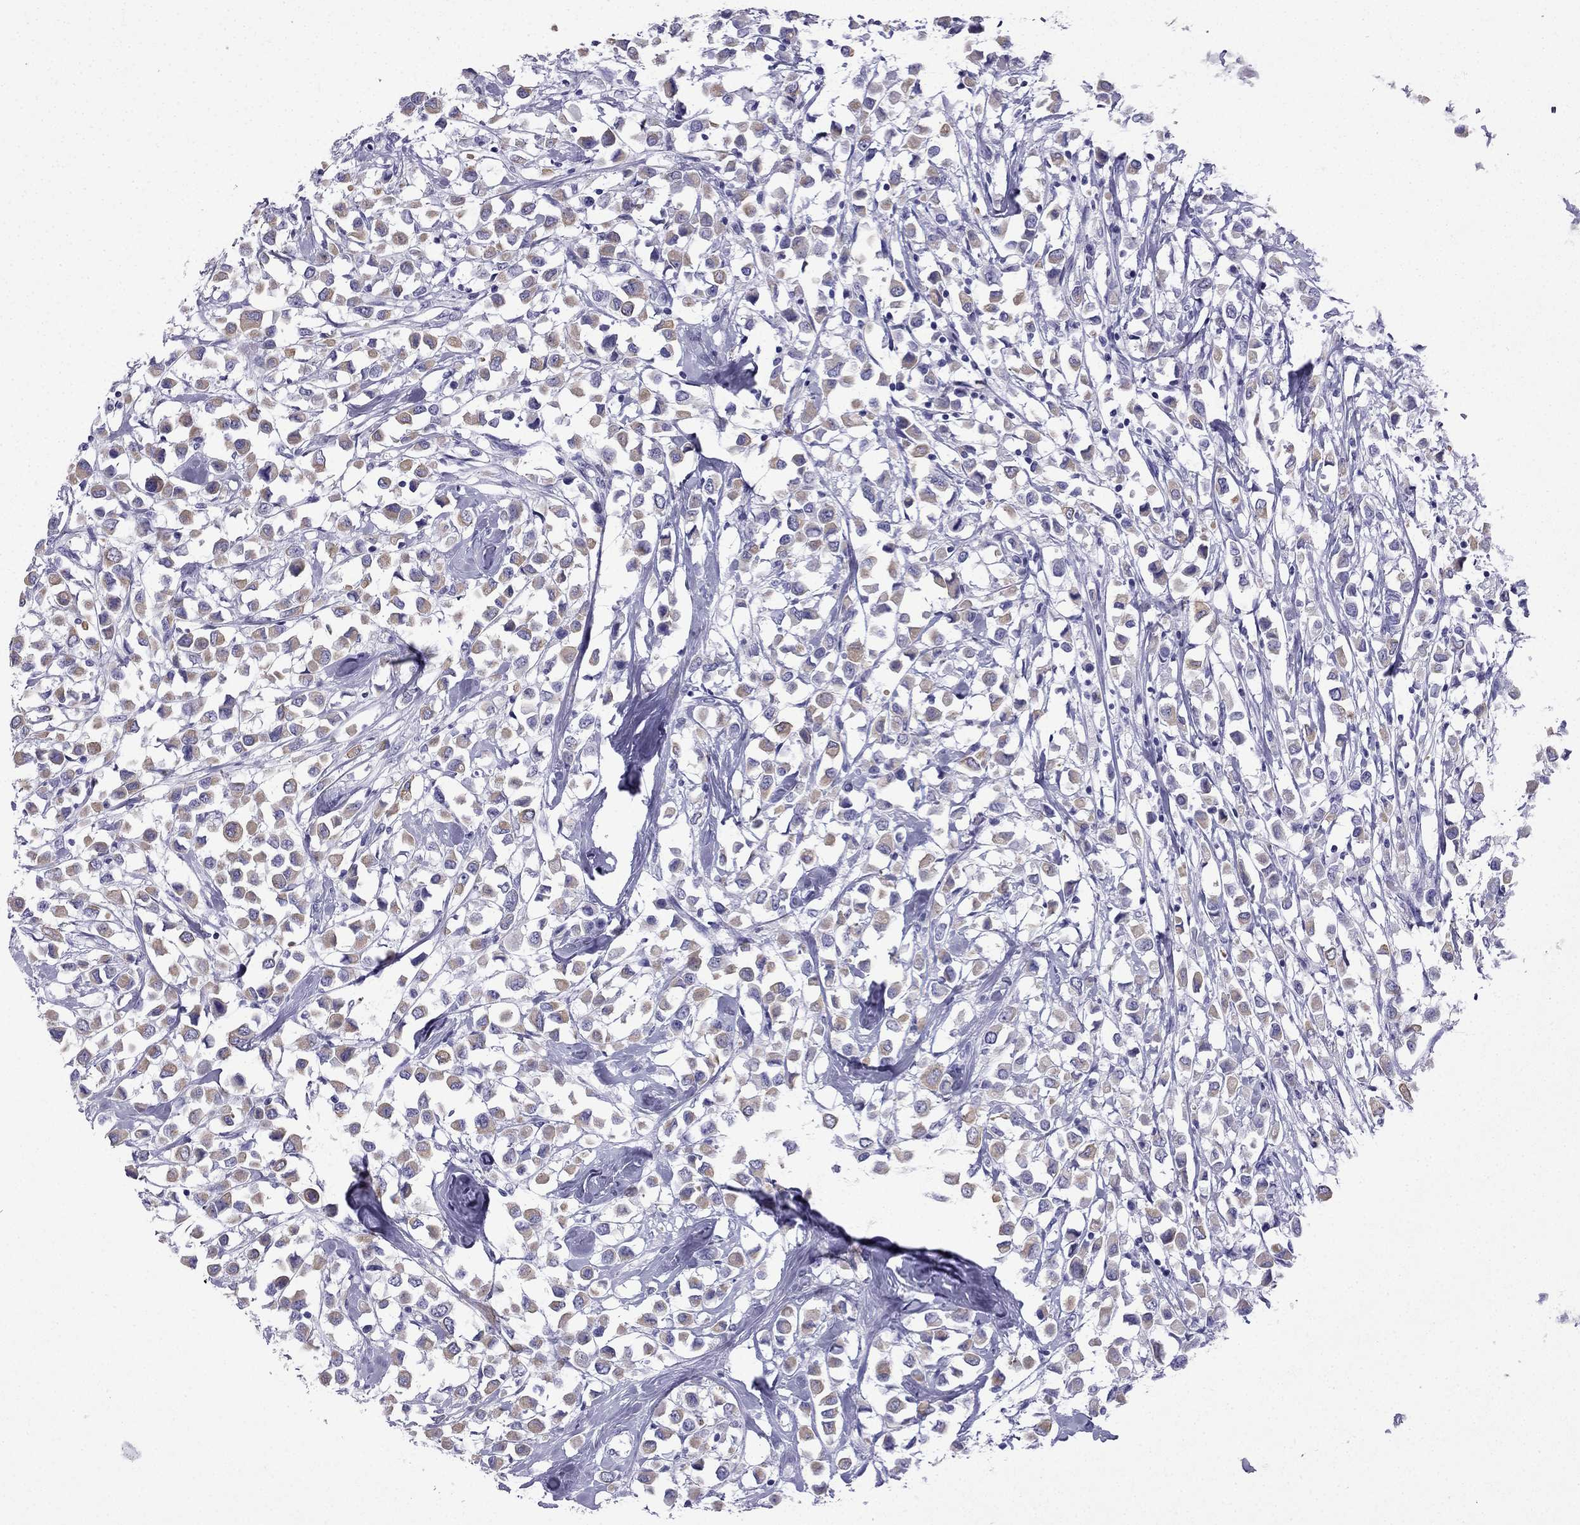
{"staining": {"intensity": "weak", "quantity": ">75%", "location": "cytoplasmic/membranous"}, "tissue": "breast cancer", "cell_type": "Tumor cells", "image_type": "cancer", "snomed": [{"axis": "morphology", "description": "Duct carcinoma"}, {"axis": "topography", "description": "Breast"}], "caption": "DAB immunohistochemical staining of human breast intraductal carcinoma demonstrates weak cytoplasmic/membranous protein expression in approximately >75% of tumor cells.", "gene": "GJA8", "patient": {"sex": "female", "age": 61}}